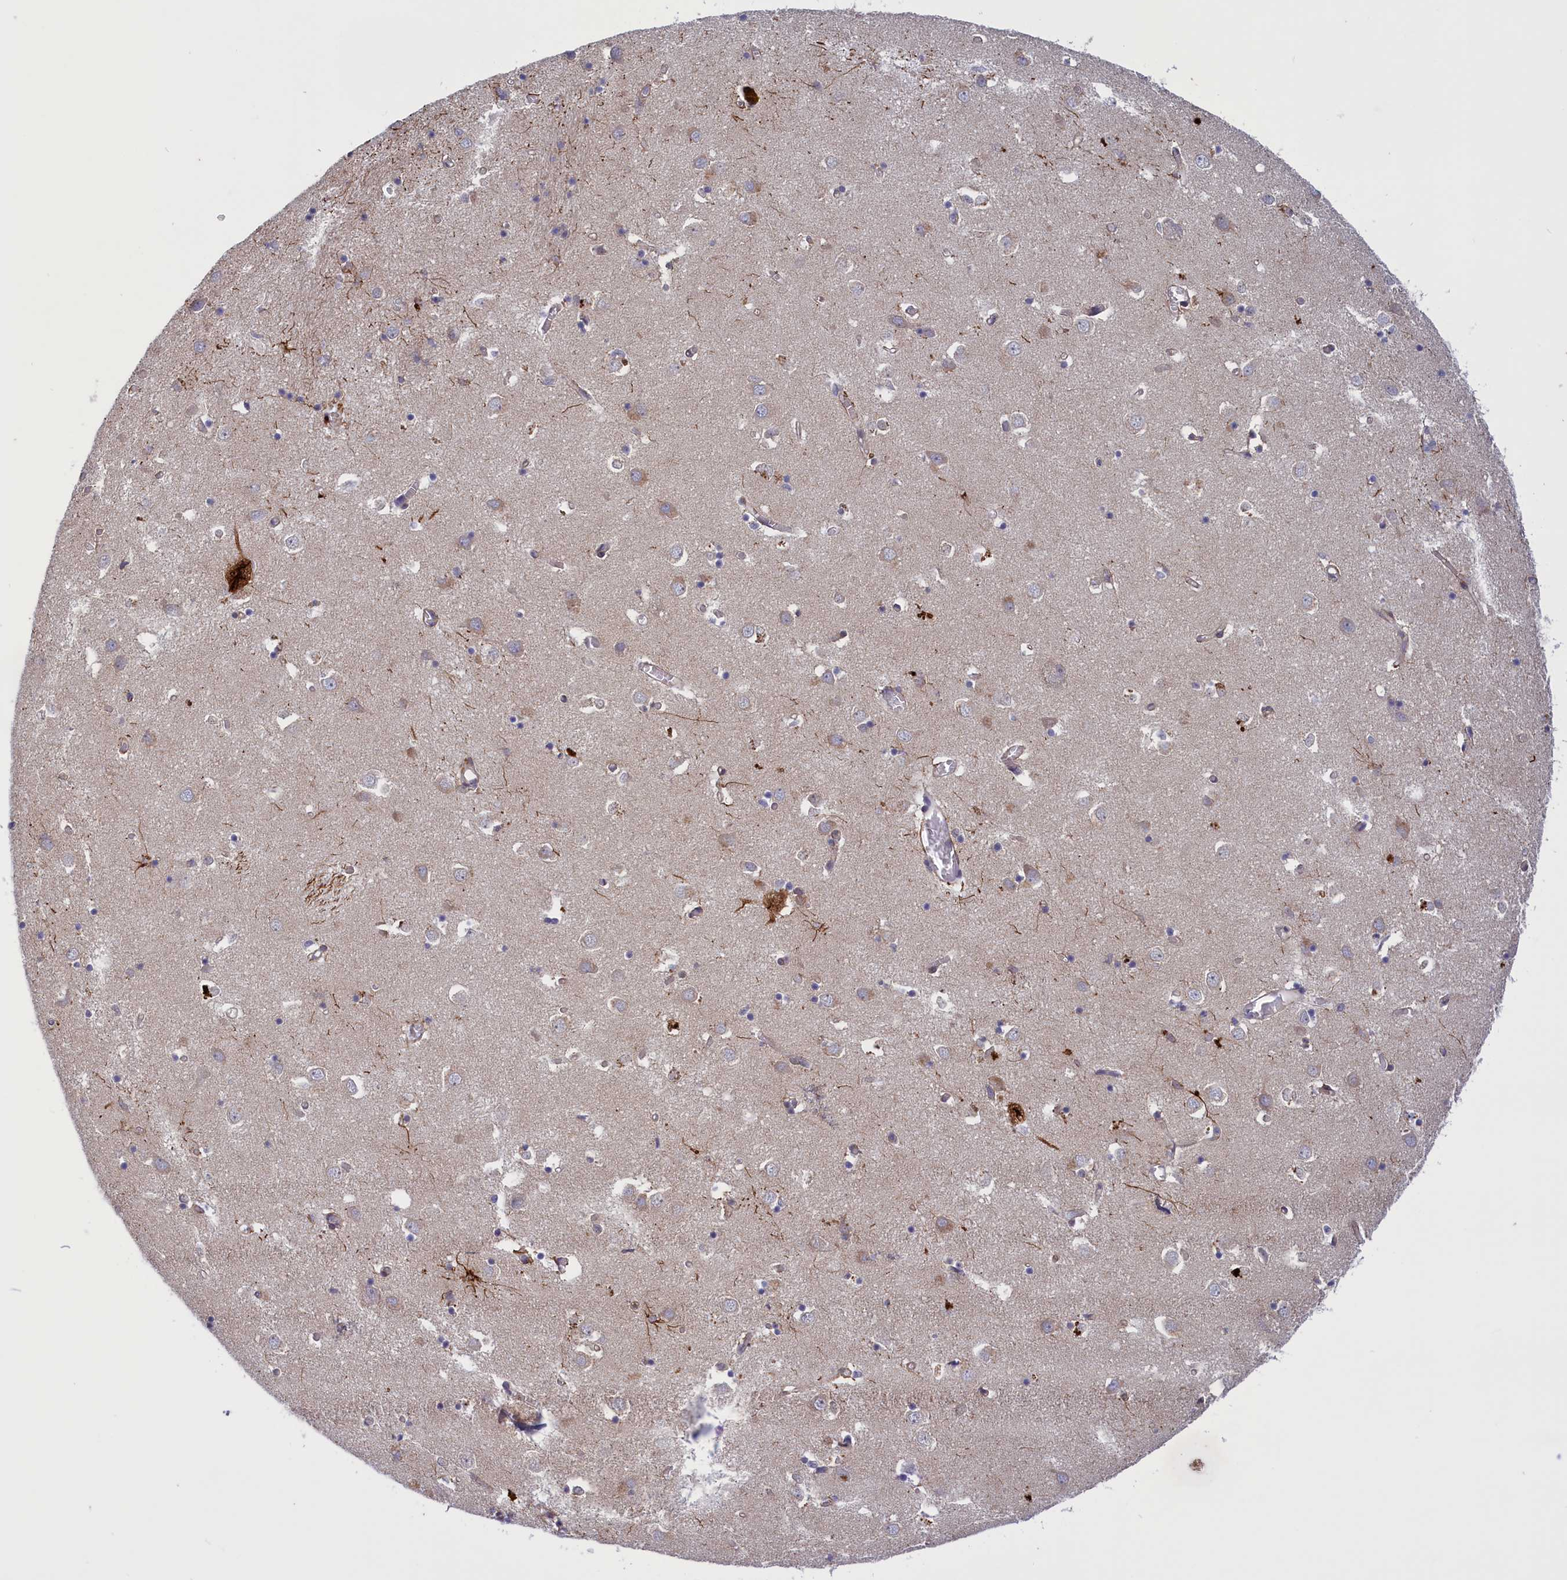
{"staining": {"intensity": "negative", "quantity": "none", "location": "none"}, "tissue": "caudate", "cell_type": "Glial cells", "image_type": "normal", "snomed": [{"axis": "morphology", "description": "Normal tissue, NOS"}, {"axis": "topography", "description": "Lateral ventricle wall"}], "caption": "Immunohistochemistry of benign human caudate shows no expression in glial cells.", "gene": "CORO2A", "patient": {"sex": "male", "age": 70}}